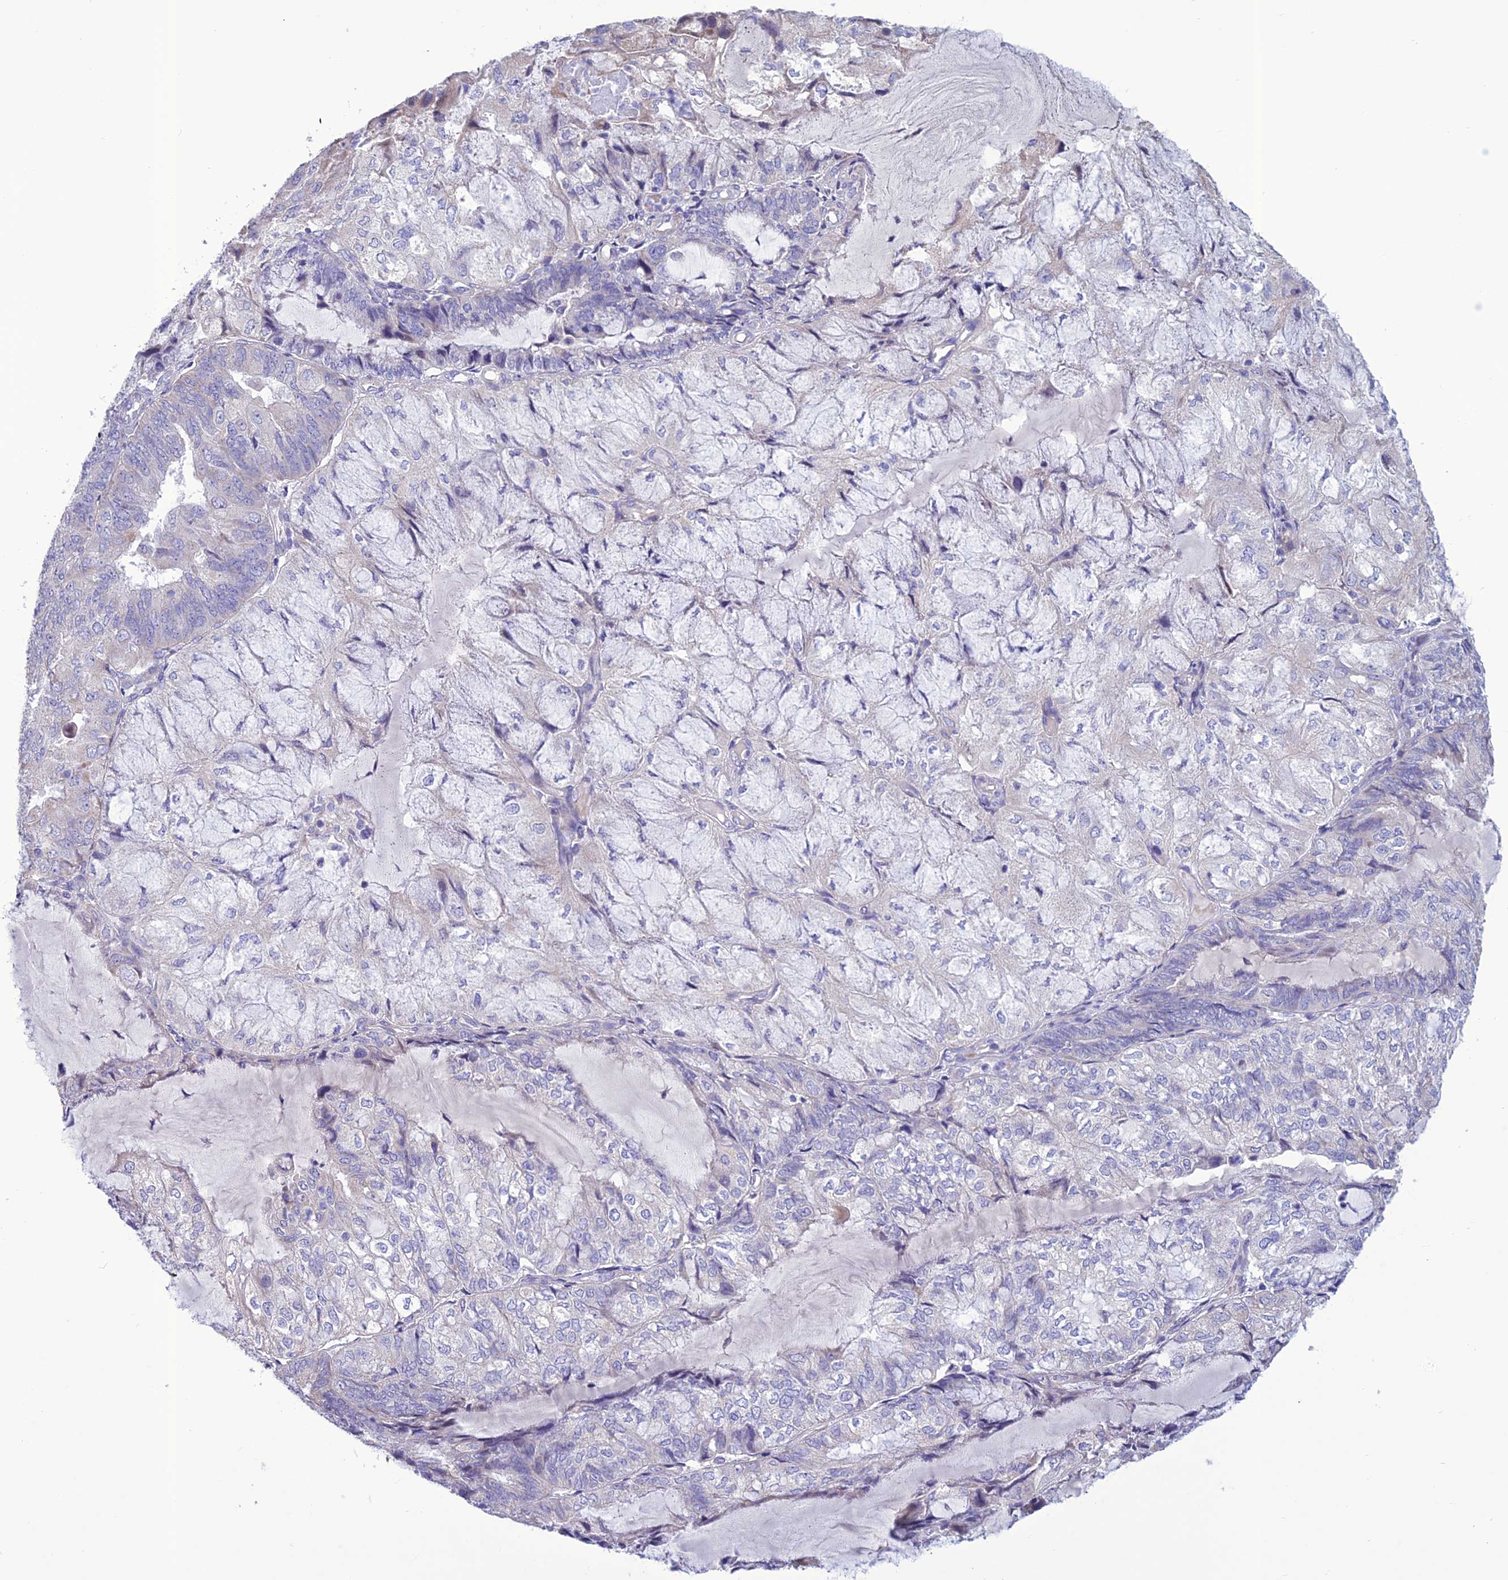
{"staining": {"intensity": "negative", "quantity": "none", "location": "none"}, "tissue": "endometrial cancer", "cell_type": "Tumor cells", "image_type": "cancer", "snomed": [{"axis": "morphology", "description": "Adenocarcinoma, NOS"}, {"axis": "topography", "description": "Endometrium"}], "caption": "A high-resolution histopathology image shows immunohistochemistry staining of endometrial adenocarcinoma, which shows no significant positivity in tumor cells.", "gene": "BHMT2", "patient": {"sex": "female", "age": 81}}